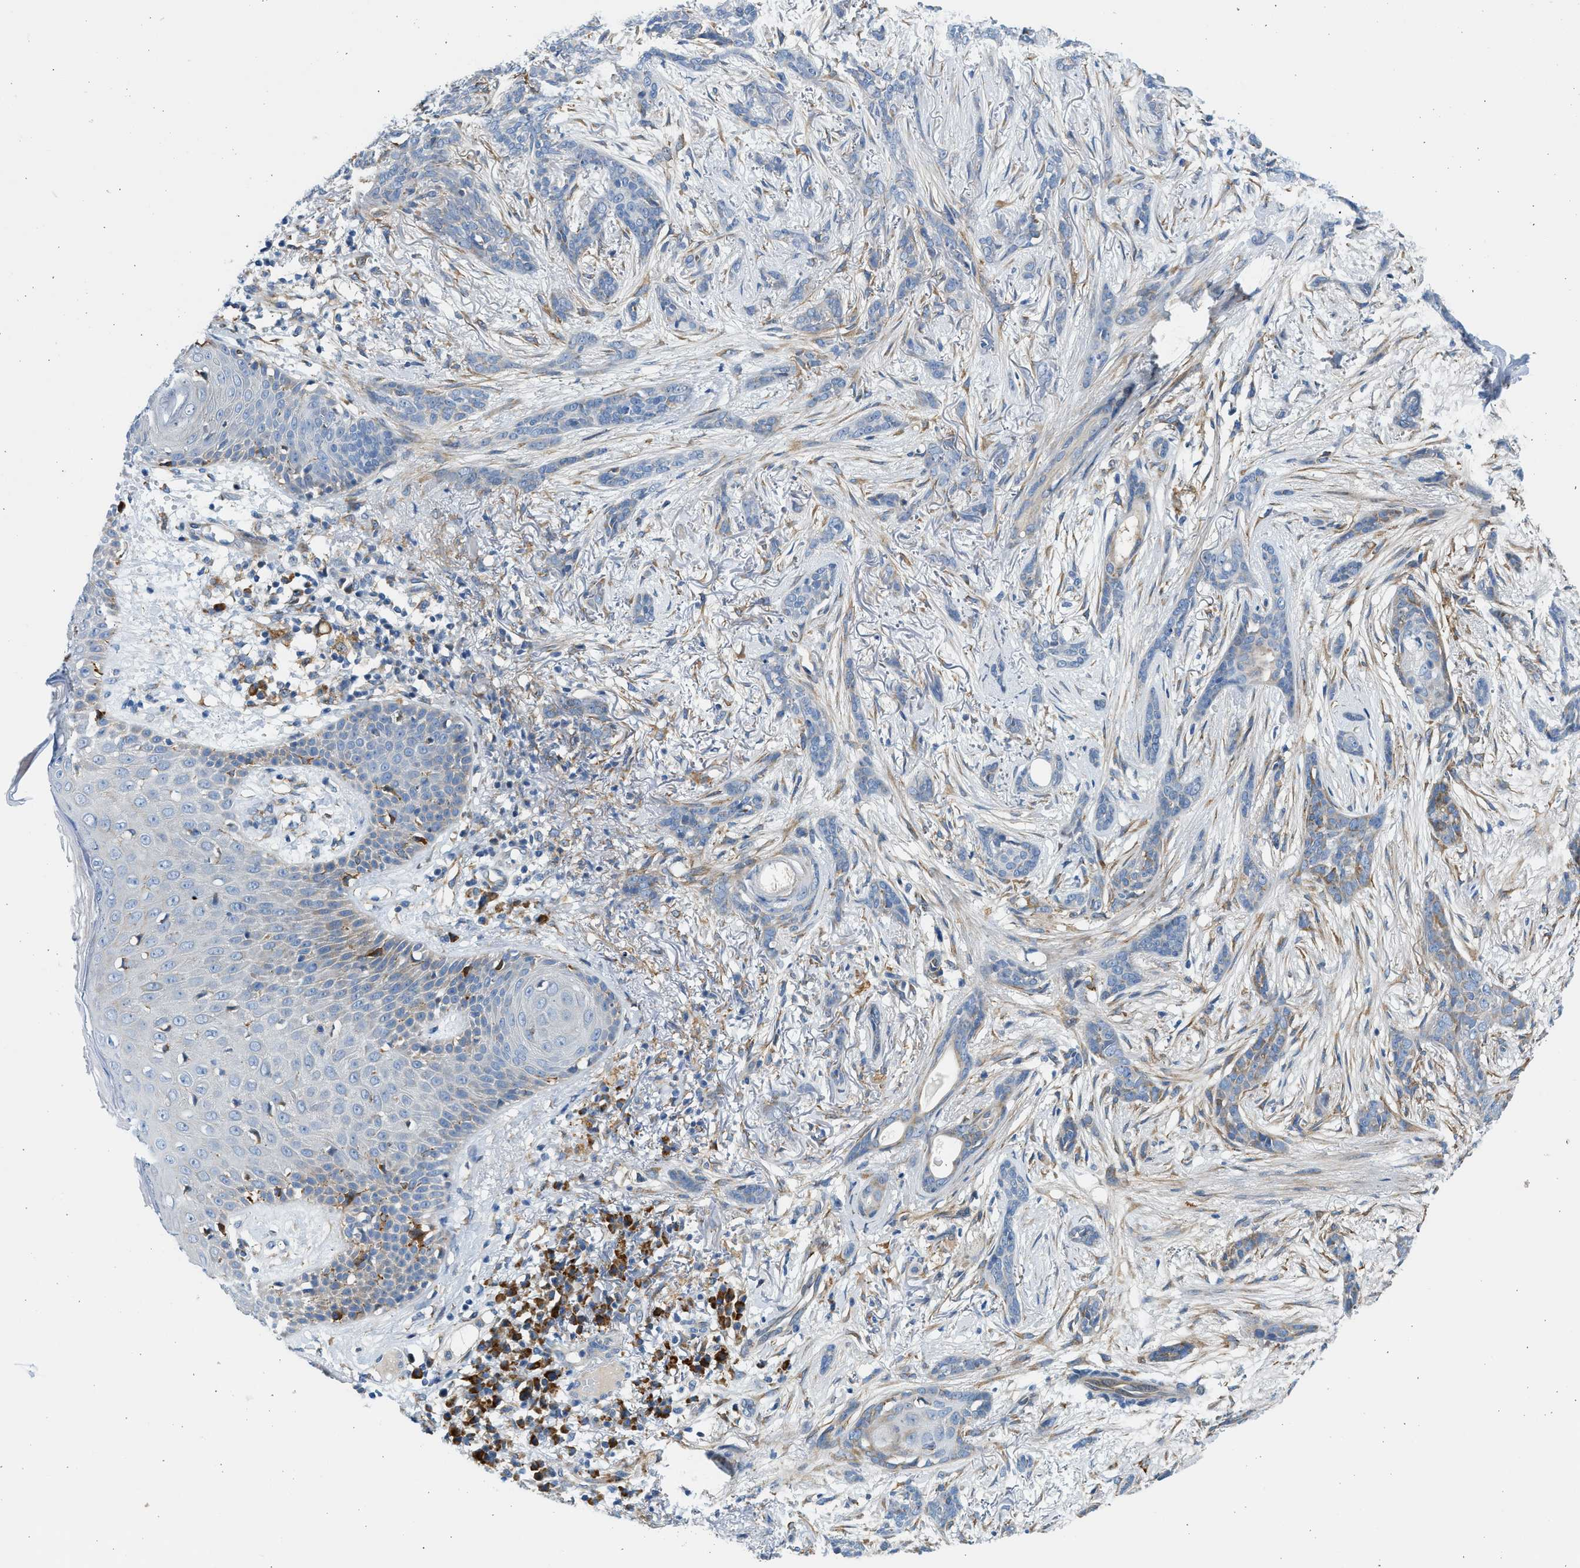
{"staining": {"intensity": "negative", "quantity": "none", "location": "none"}, "tissue": "skin cancer", "cell_type": "Tumor cells", "image_type": "cancer", "snomed": [{"axis": "morphology", "description": "Basal cell carcinoma"}, {"axis": "morphology", "description": "Adnexal tumor, benign"}, {"axis": "topography", "description": "Skin"}], "caption": "DAB (3,3'-diaminobenzidine) immunohistochemical staining of human skin benign adnexal tumor shows no significant staining in tumor cells.", "gene": "CNTN6", "patient": {"sex": "female", "age": 42}}